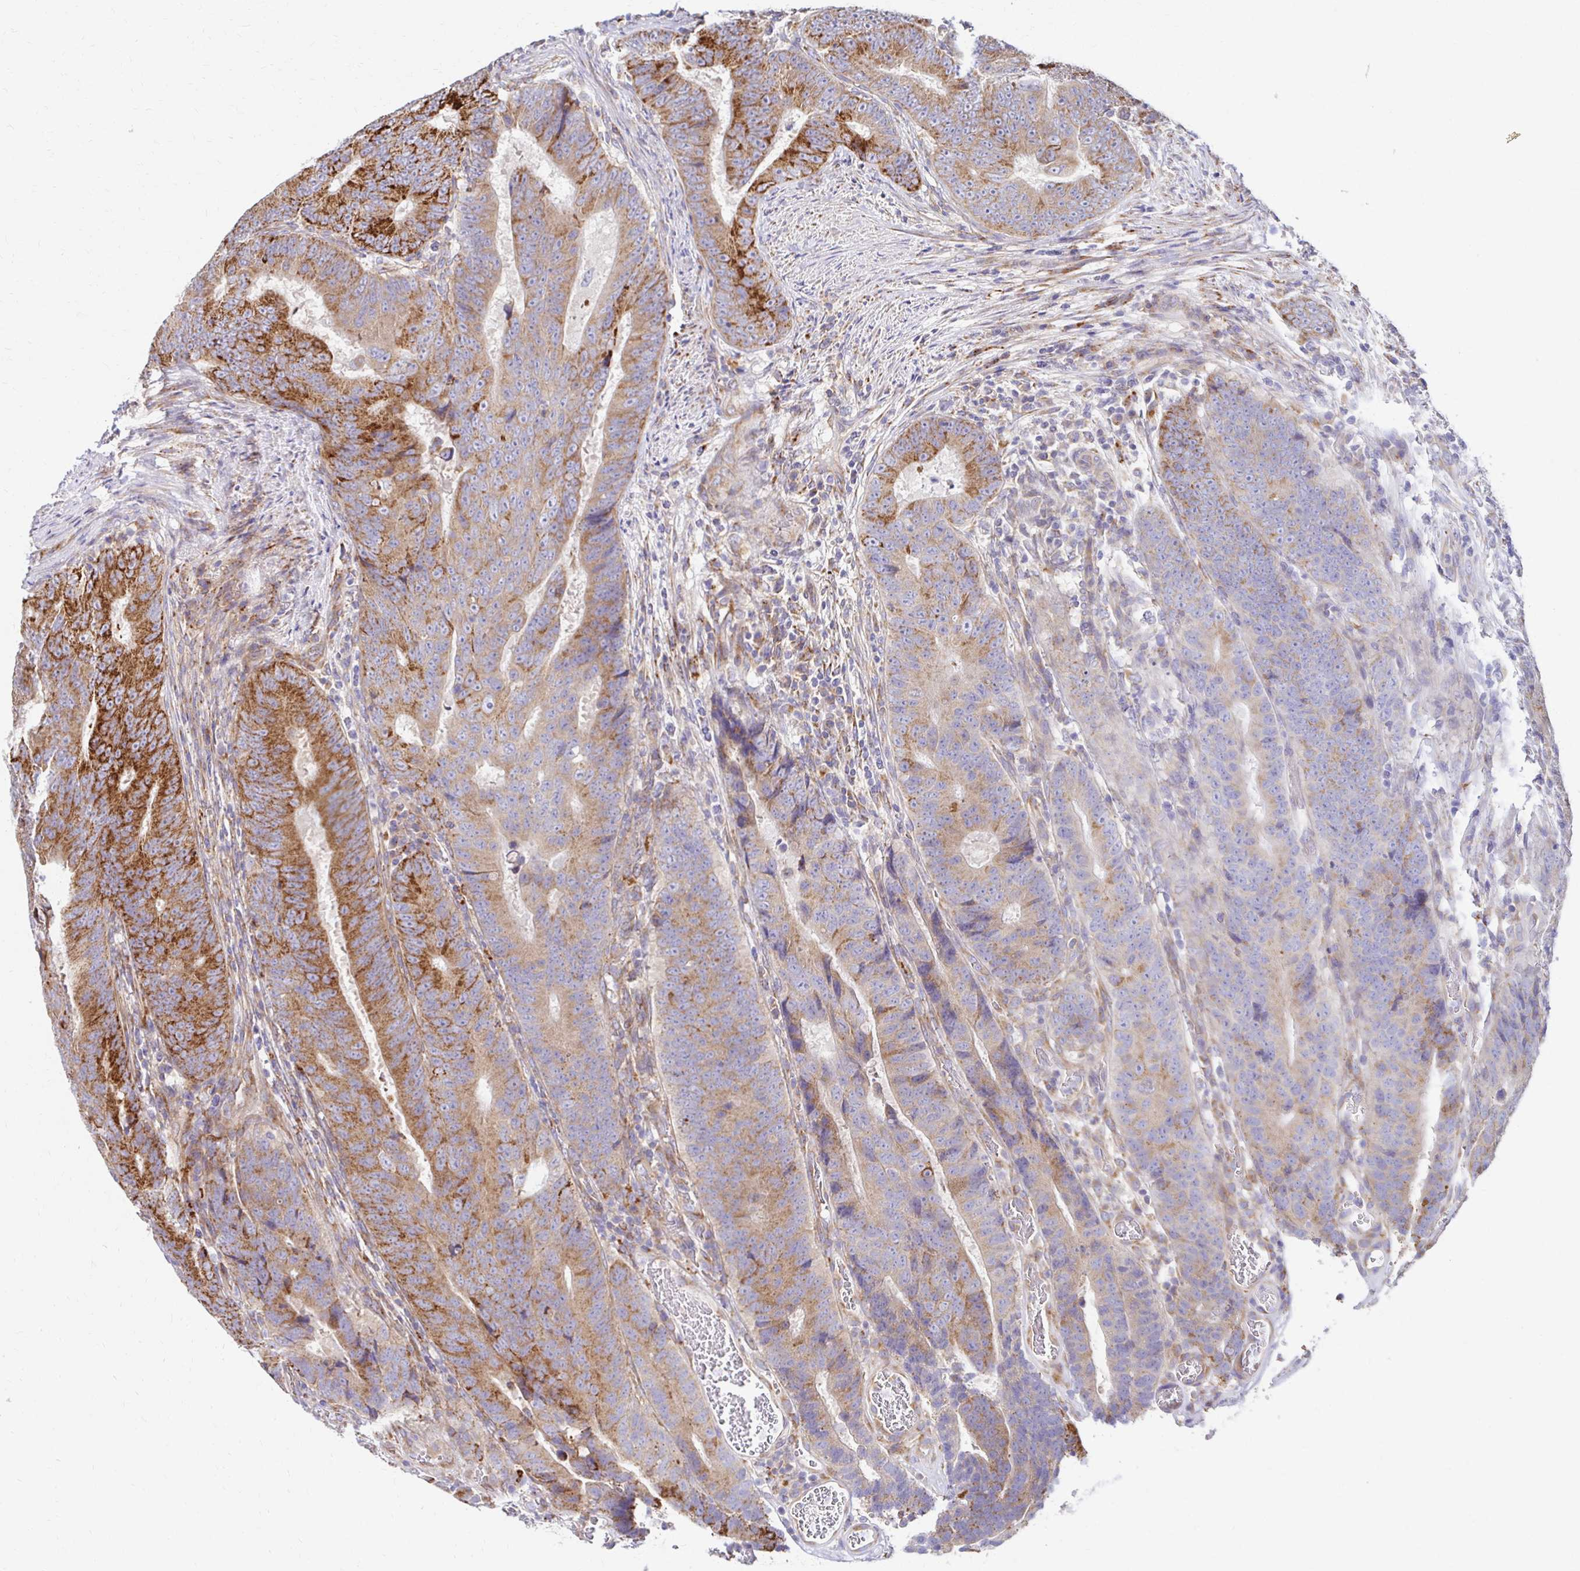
{"staining": {"intensity": "strong", "quantity": "<25%", "location": "cytoplasmic/membranous"}, "tissue": "colorectal cancer", "cell_type": "Tumor cells", "image_type": "cancer", "snomed": [{"axis": "morphology", "description": "Adenocarcinoma, NOS"}, {"axis": "topography", "description": "Colon"}], "caption": "Tumor cells exhibit strong cytoplasmic/membranous expression in about <25% of cells in colorectal cancer (adenocarcinoma).", "gene": "IDUA", "patient": {"sex": "female", "age": 48}}